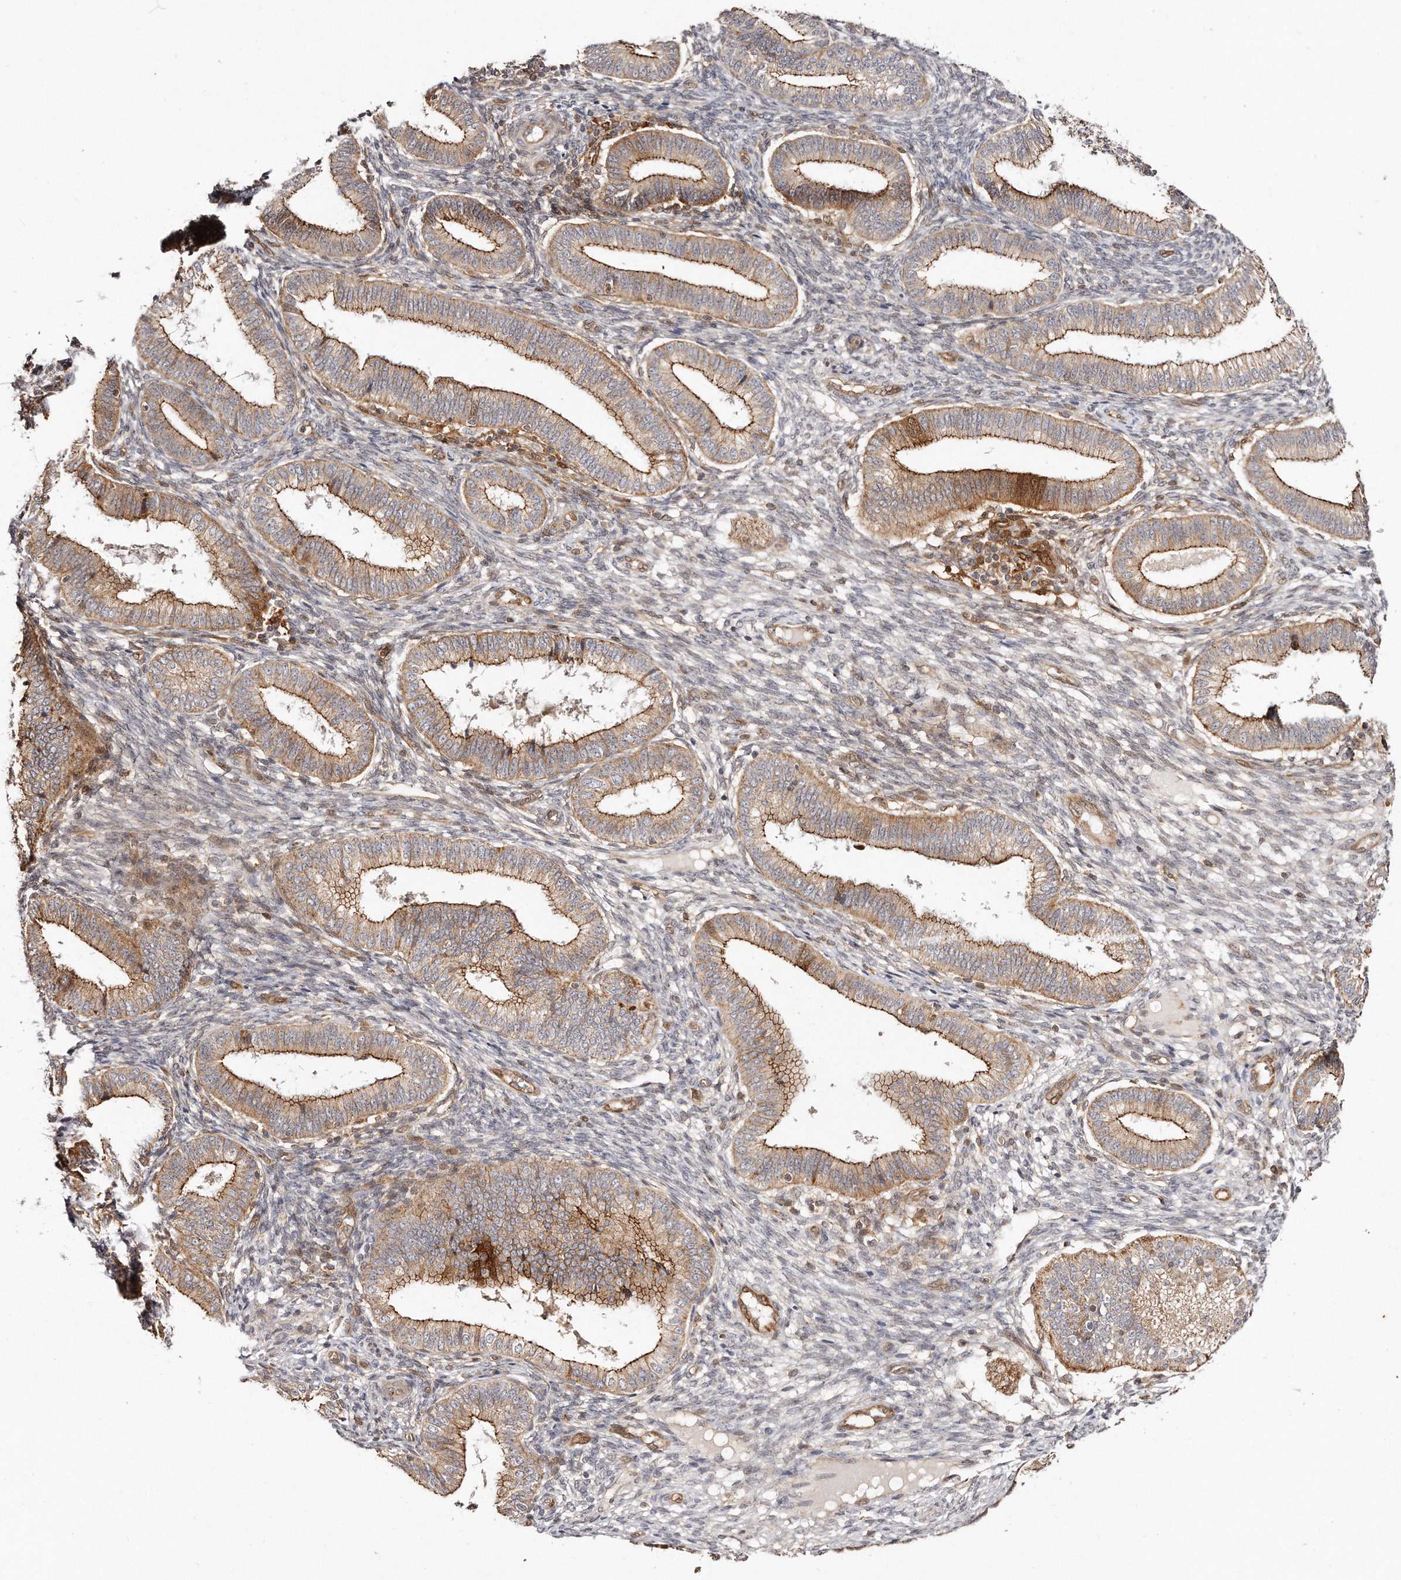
{"staining": {"intensity": "negative", "quantity": "none", "location": "none"}, "tissue": "endometrium", "cell_type": "Cells in endometrial stroma", "image_type": "normal", "snomed": [{"axis": "morphology", "description": "Normal tissue, NOS"}, {"axis": "topography", "description": "Endometrium"}], "caption": "Human endometrium stained for a protein using immunohistochemistry (IHC) reveals no staining in cells in endometrial stroma.", "gene": "GBP4", "patient": {"sex": "female", "age": 39}}